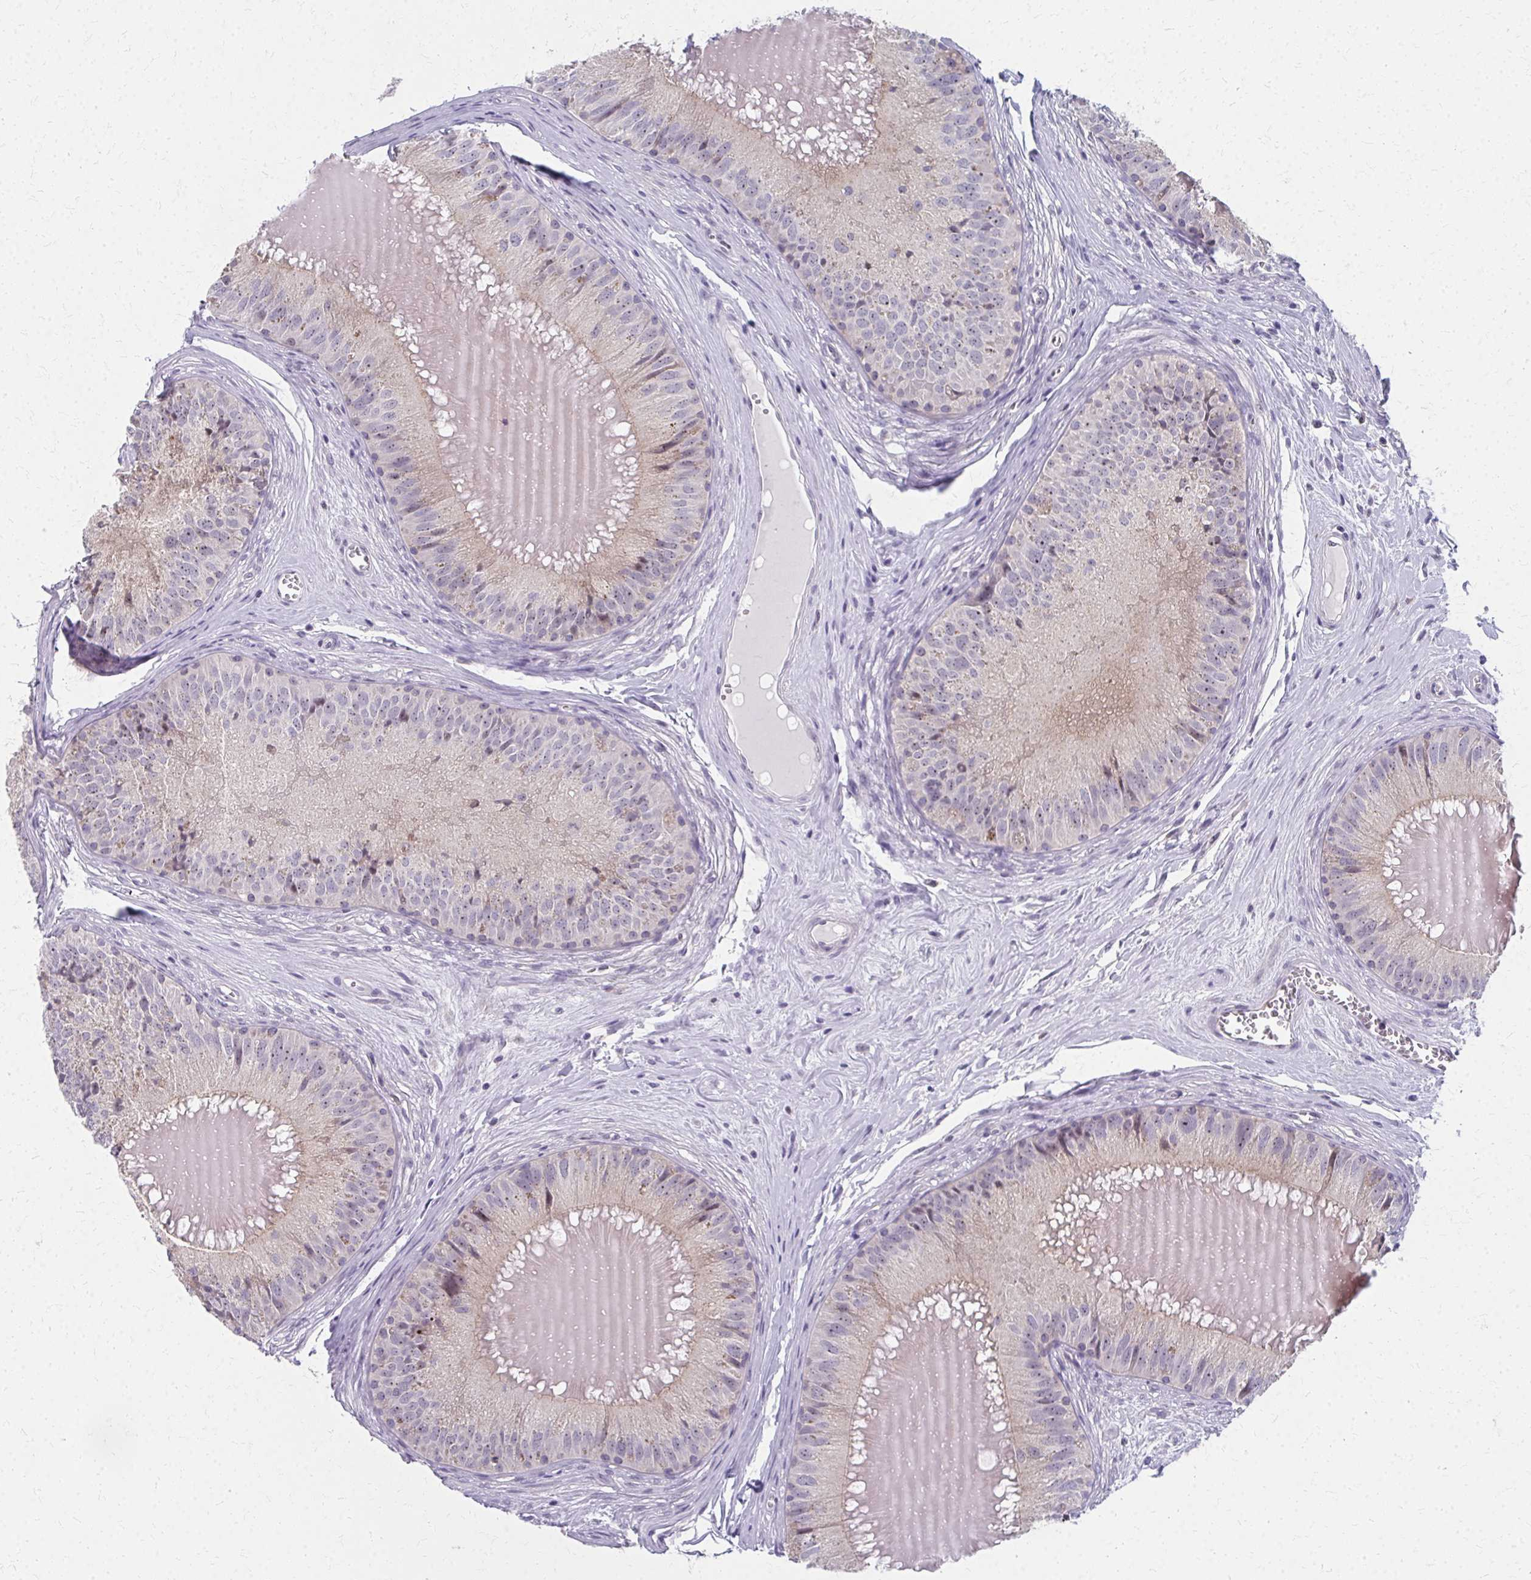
{"staining": {"intensity": "moderate", "quantity": "25%-75%", "location": "nuclear"}, "tissue": "epididymis", "cell_type": "Glandular cells", "image_type": "normal", "snomed": [{"axis": "morphology", "description": "Normal tissue, NOS"}, {"axis": "topography", "description": "Epididymis, spermatic cord, NOS"}], "caption": "Glandular cells reveal medium levels of moderate nuclear staining in approximately 25%-75% of cells in normal human epididymis.", "gene": "NUDT16", "patient": {"sex": "male", "age": 39}}